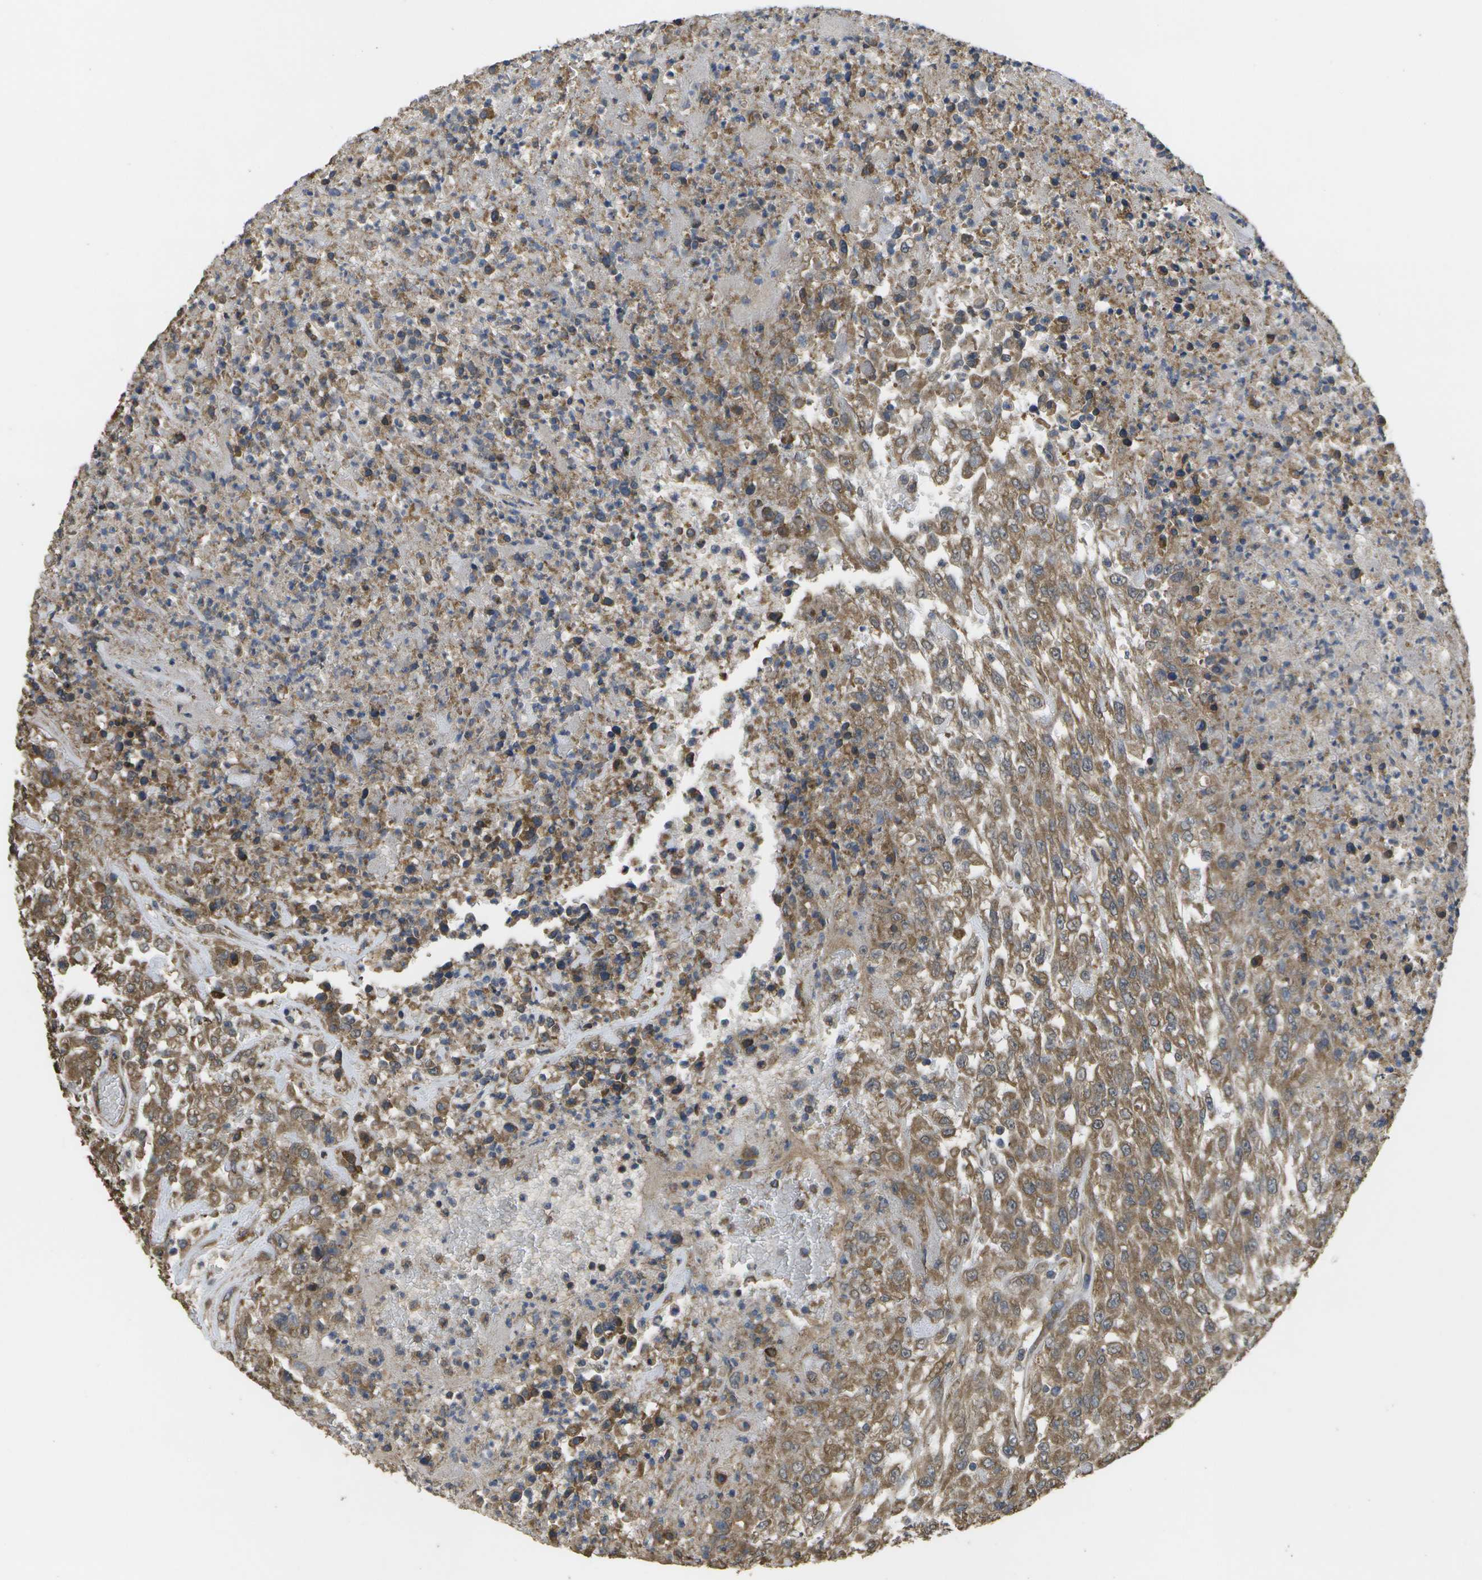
{"staining": {"intensity": "moderate", "quantity": ">75%", "location": "cytoplasmic/membranous"}, "tissue": "urothelial cancer", "cell_type": "Tumor cells", "image_type": "cancer", "snomed": [{"axis": "morphology", "description": "Urothelial carcinoma, High grade"}, {"axis": "topography", "description": "Urinary bladder"}], "caption": "Urothelial carcinoma (high-grade) stained with a brown dye displays moderate cytoplasmic/membranous positive expression in about >75% of tumor cells.", "gene": "SACS", "patient": {"sex": "male", "age": 46}}